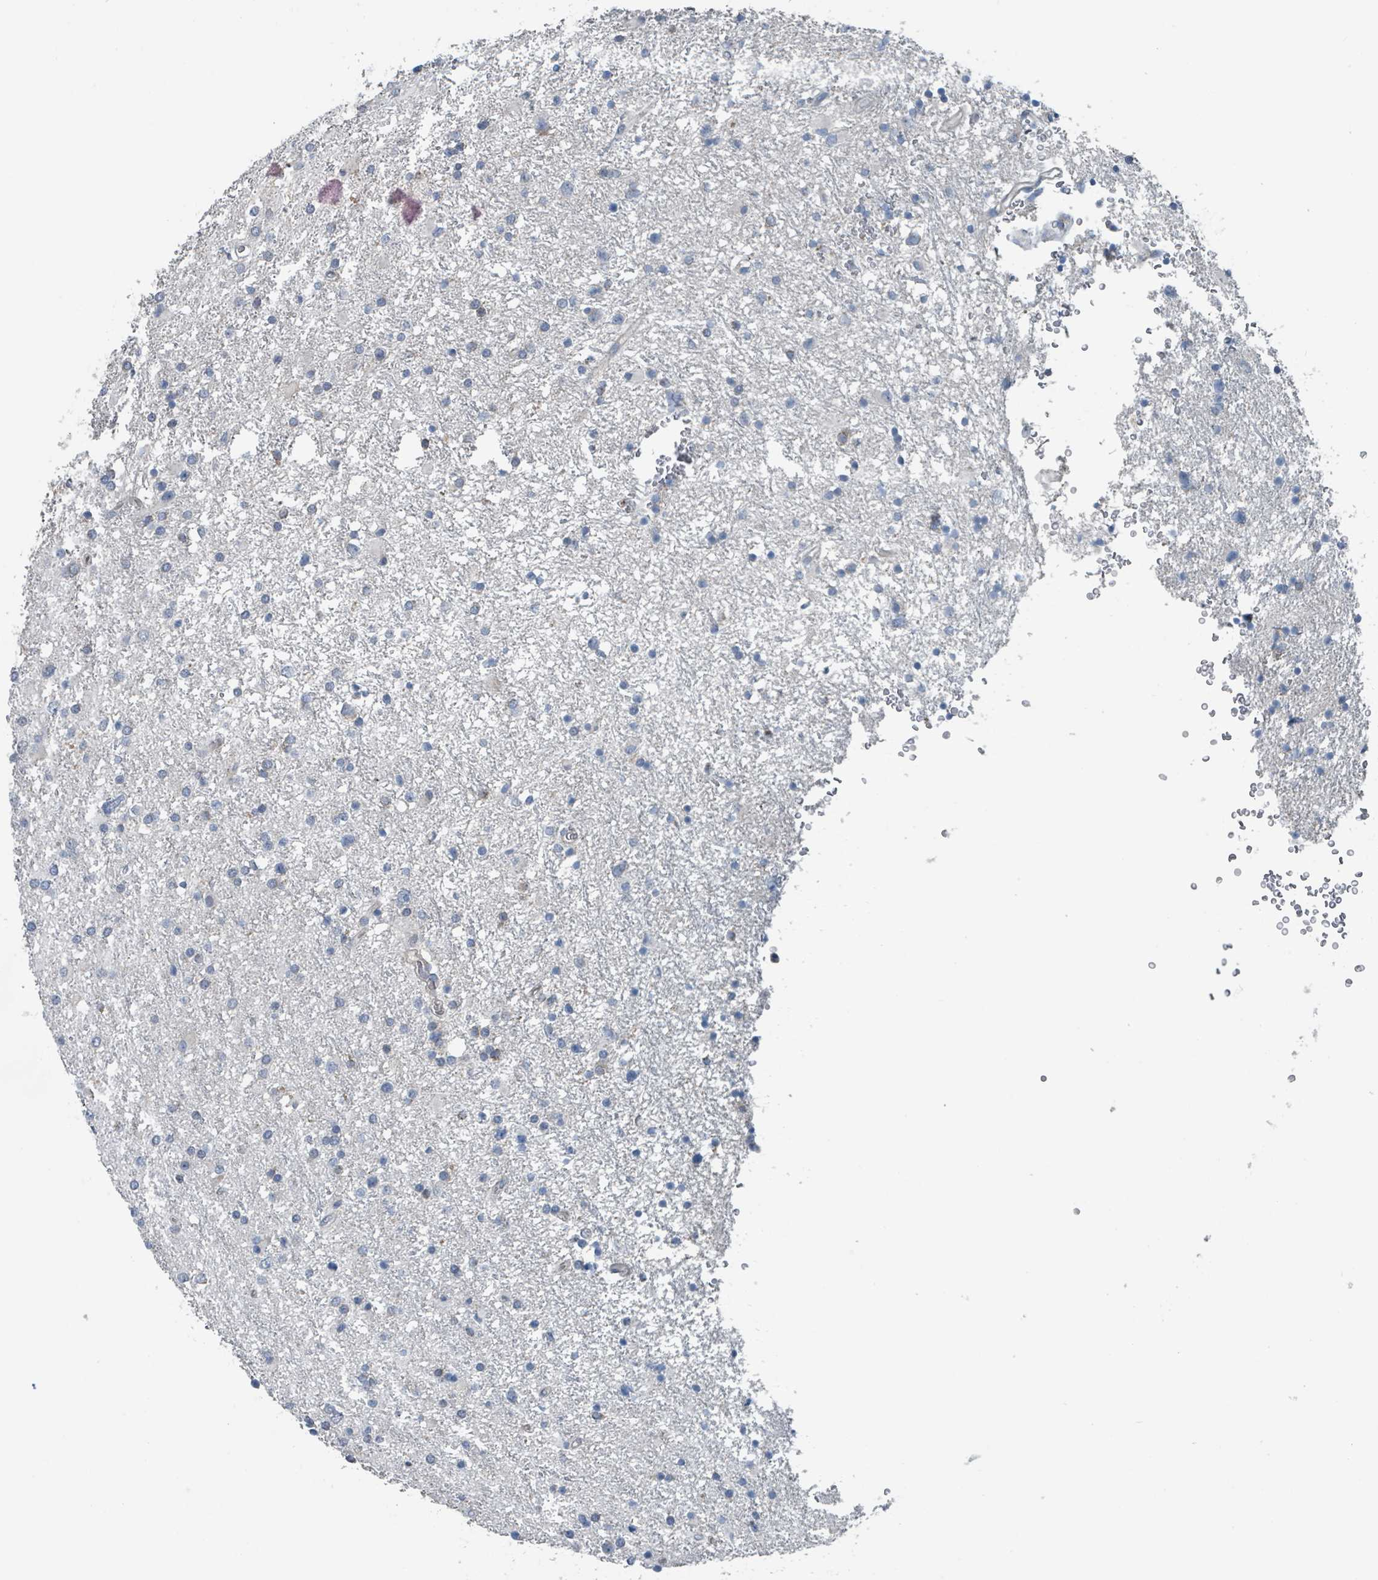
{"staining": {"intensity": "negative", "quantity": "none", "location": "none"}, "tissue": "glioma", "cell_type": "Tumor cells", "image_type": "cancer", "snomed": [{"axis": "morphology", "description": "Glioma, malignant, Low grade"}, {"axis": "topography", "description": "Brain"}], "caption": "Immunohistochemical staining of malignant glioma (low-grade) reveals no significant staining in tumor cells.", "gene": "ACBD4", "patient": {"sex": "female", "age": 32}}